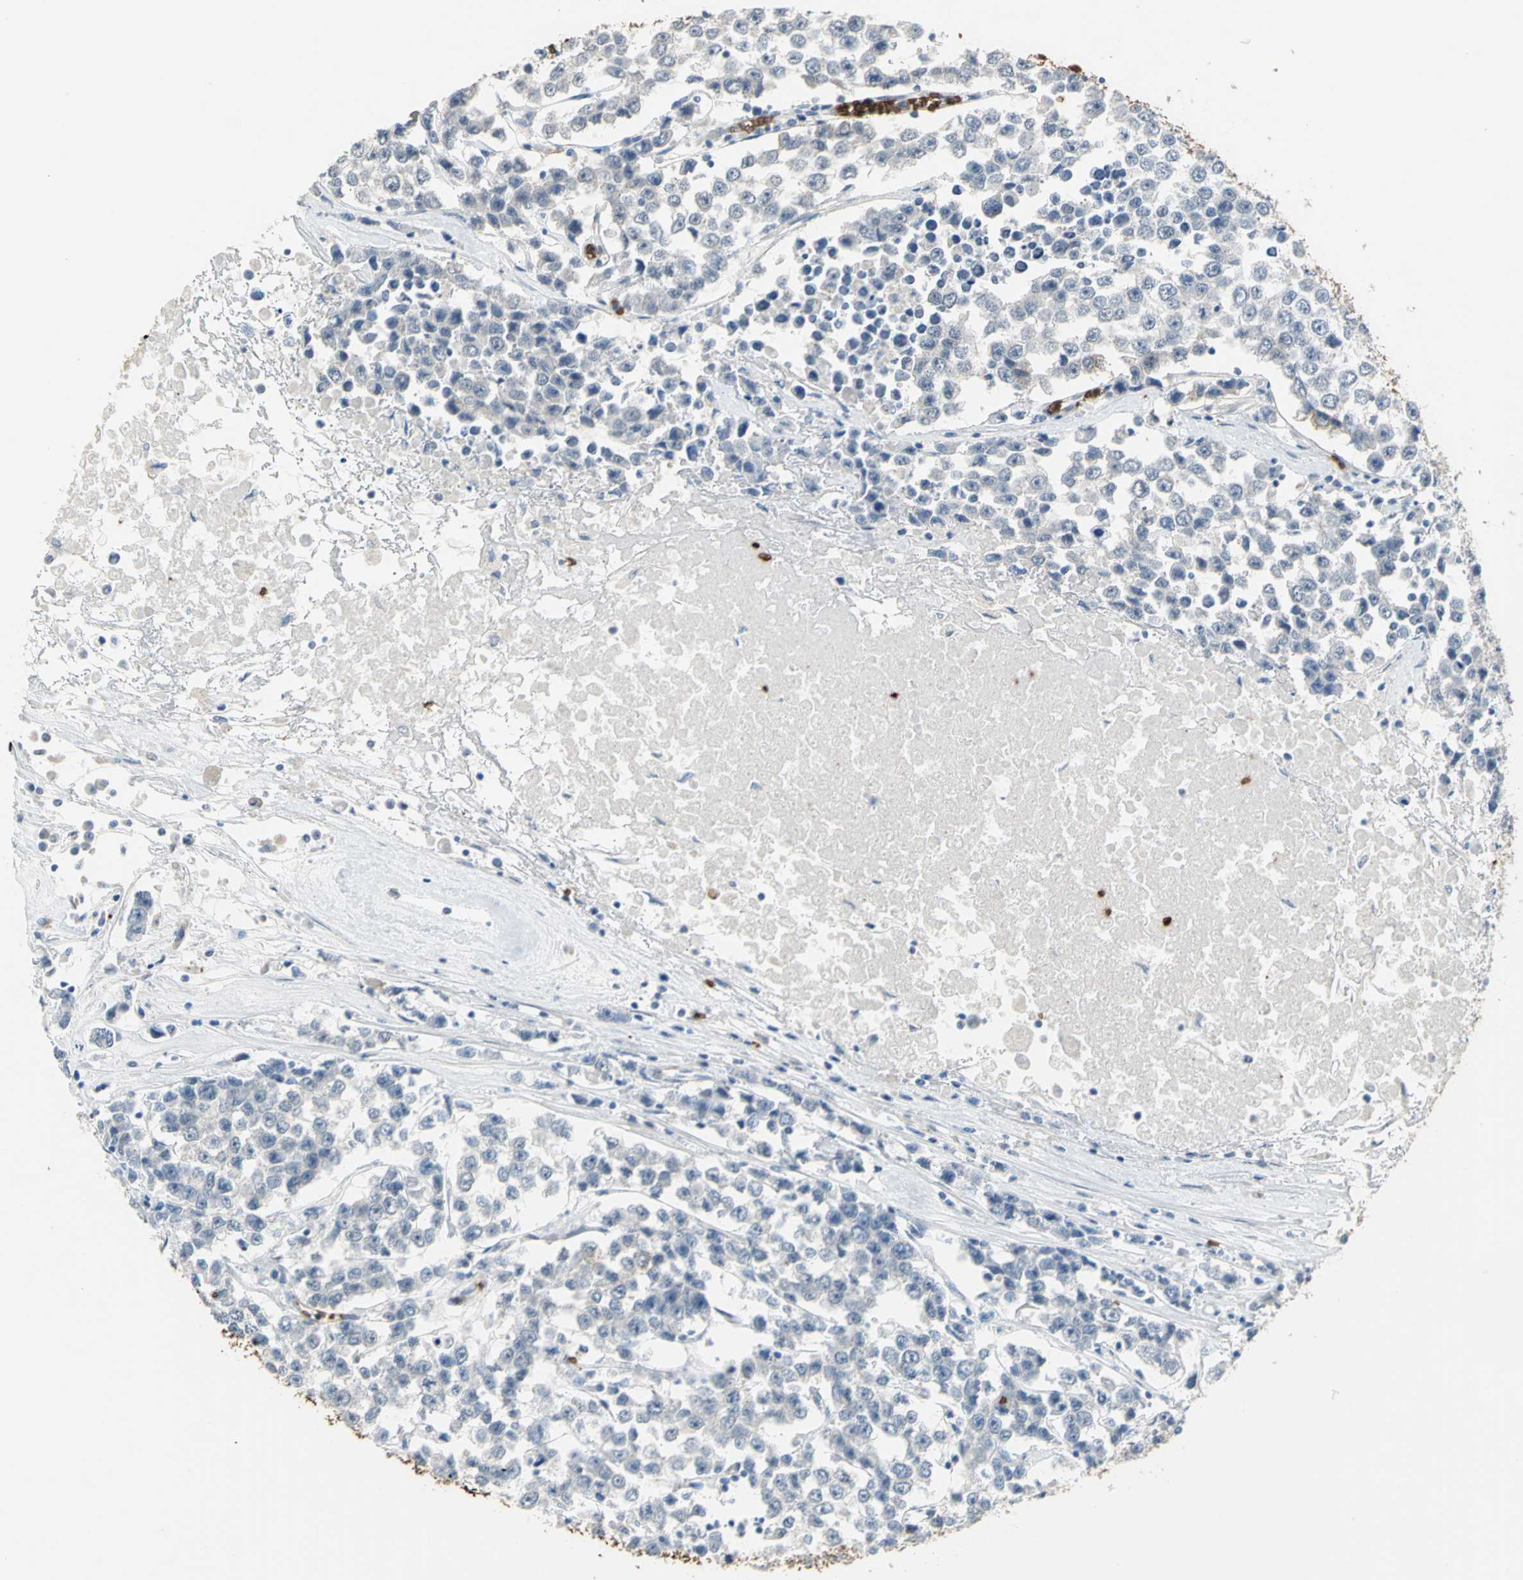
{"staining": {"intensity": "moderate", "quantity": "<25%", "location": "cytoplasmic/membranous"}, "tissue": "testis cancer", "cell_type": "Tumor cells", "image_type": "cancer", "snomed": [{"axis": "morphology", "description": "Seminoma, NOS"}, {"axis": "morphology", "description": "Carcinoma, Embryonal, NOS"}, {"axis": "topography", "description": "Testis"}], "caption": "Immunohistochemistry (IHC) micrograph of human testis embryonal carcinoma stained for a protein (brown), which displays low levels of moderate cytoplasmic/membranous staining in about <25% of tumor cells.", "gene": "TREM1", "patient": {"sex": "male", "age": 52}}